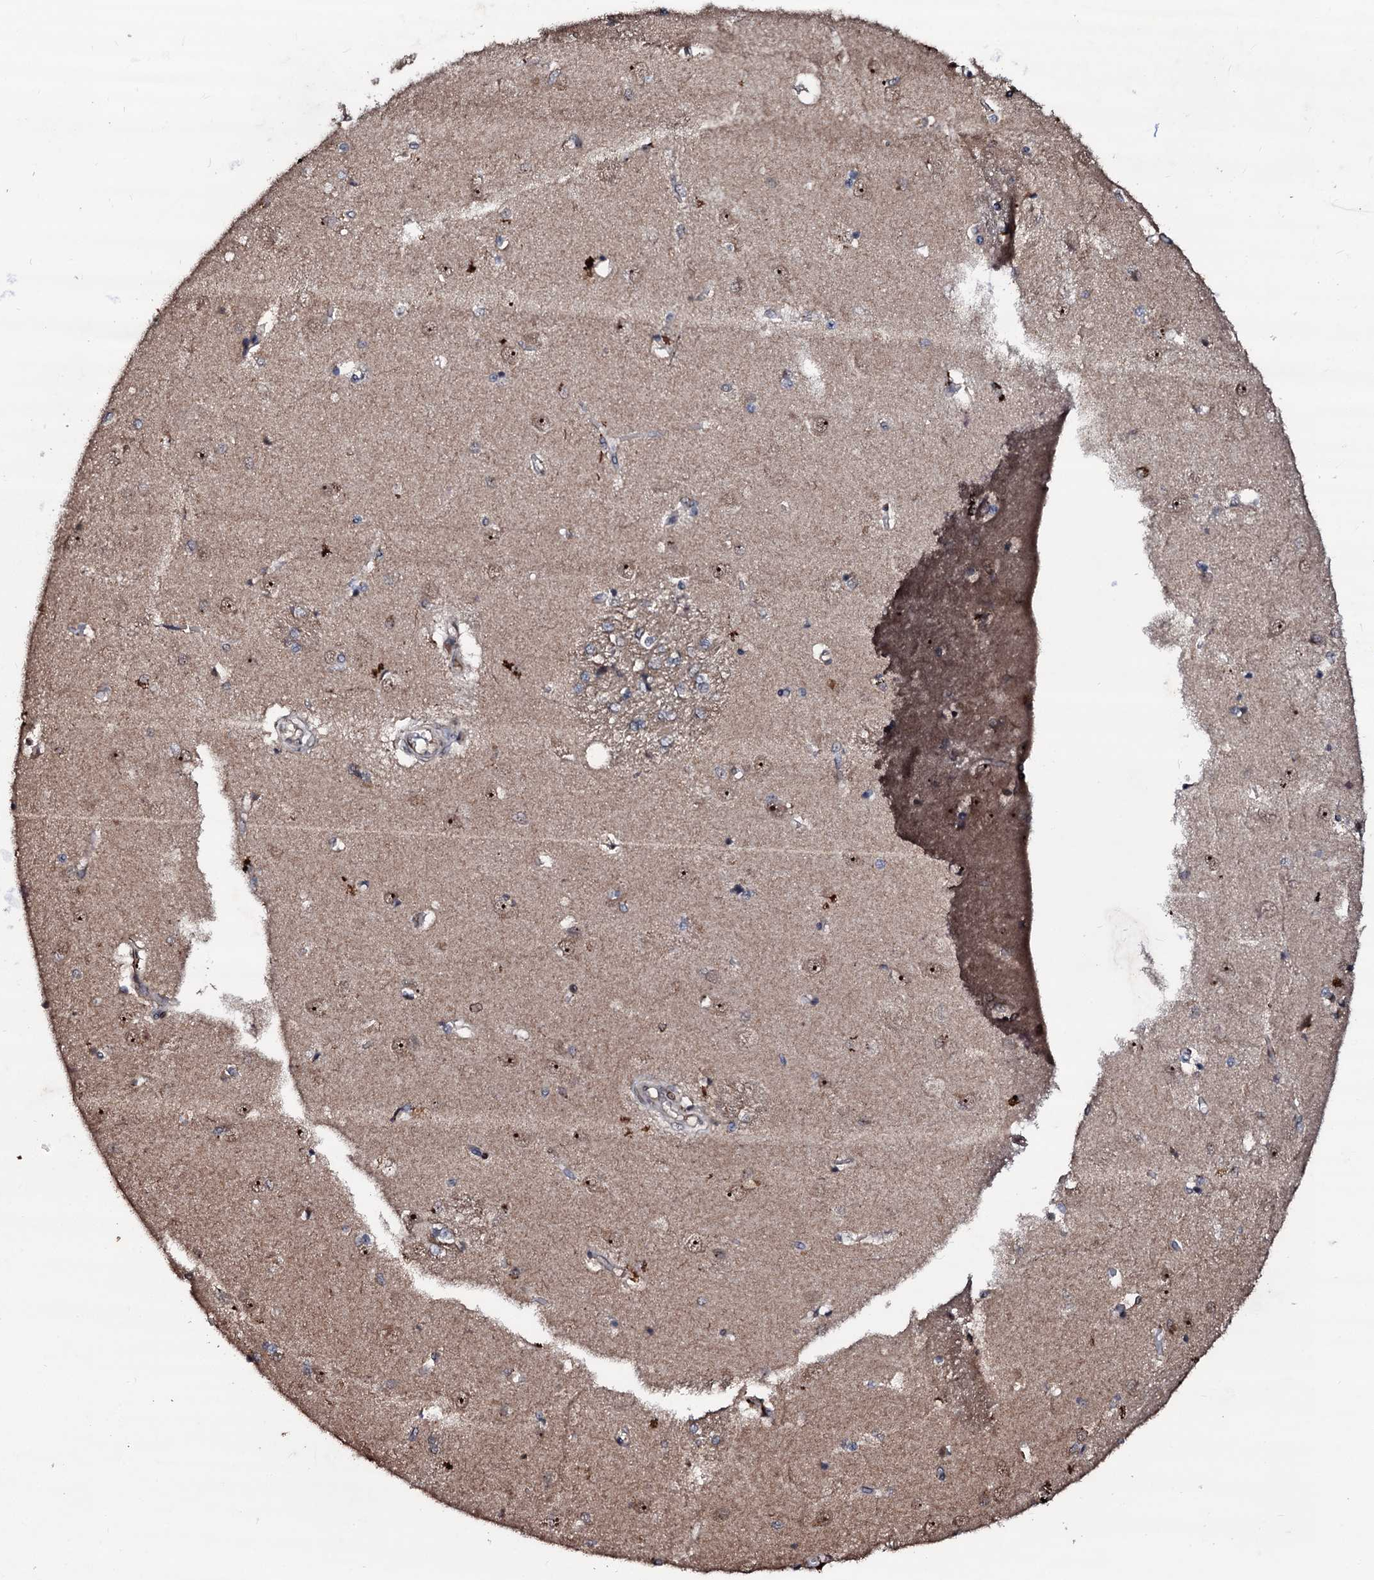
{"staining": {"intensity": "weak", "quantity": "25%-75%", "location": "cytoplasmic/membranous,nuclear"}, "tissue": "caudate", "cell_type": "Glial cells", "image_type": "normal", "snomed": [{"axis": "morphology", "description": "Normal tissue, NOS"}, {"axis": "topography", "description": "Lateral ventricle wall"}], "caption": "Immunohistochemistry image of normal caudate: human caudate stained using immunohistochemistry (IHC) reveals low levels of weak protein expression localized specifically in the cytoplasmic/membranous,nuclear of glial cells, appearing as a cytoplasmic/membranous,nuclear brown color.", "gene": "SUPT7L", "patient": {"sex": "male", "age": 37}}